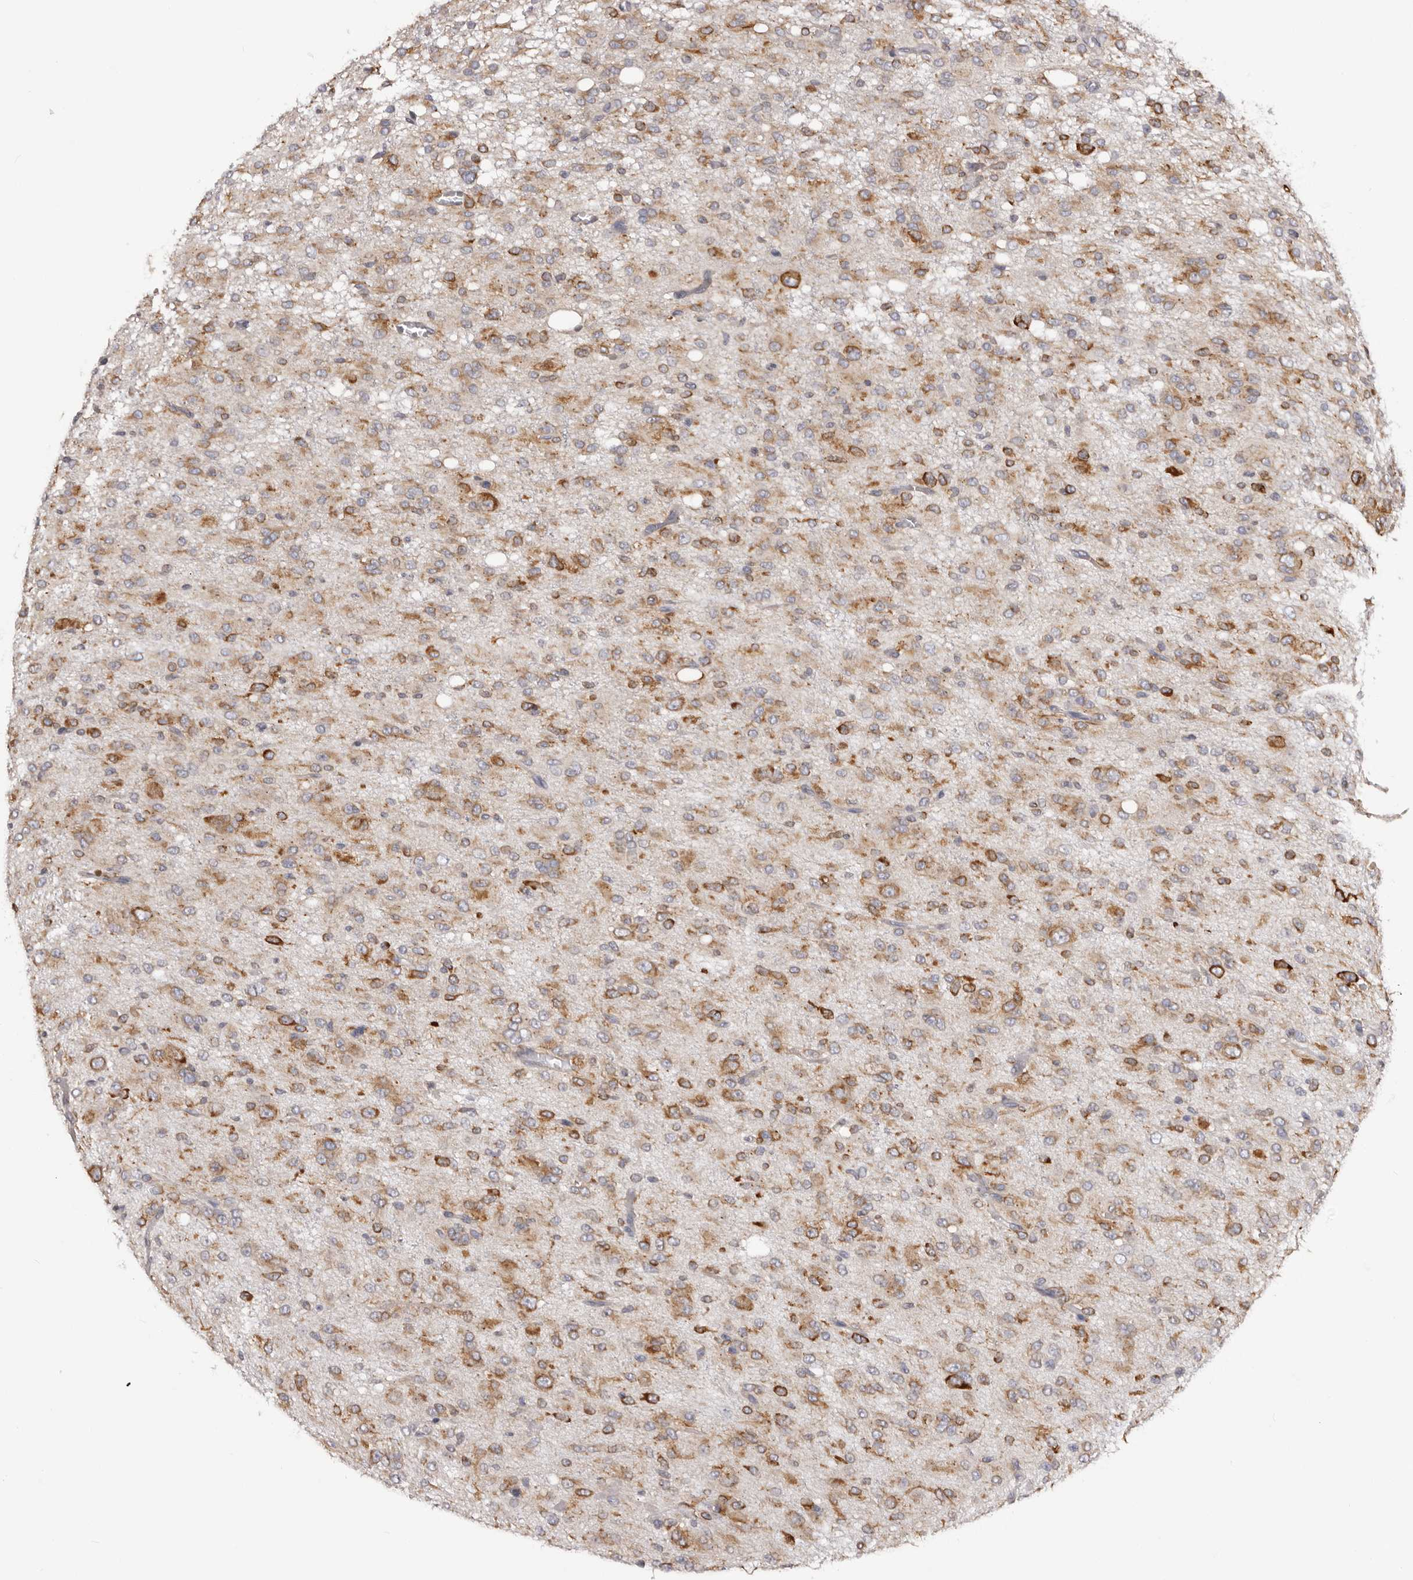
{"staining": {"intensity": "moderate", "quantity": ">75%", "location": "cytoplasmic/membranous"}, "tissue": "glioma", "cell_type": "Tumor cells", "image_type": "cancer", "snomed": [{"axis": "morphology", "description": "Glioma, malignant, High grade"}, {"axis": "topography", "description": "Brain"}], "caption": "Tumor cells demonstrate moderate cytoplasmic/membranous expression in approximately >75% of cells in glioma.", "gene": "QRSL1", "patient": {"sex": "female", "age": 59}}